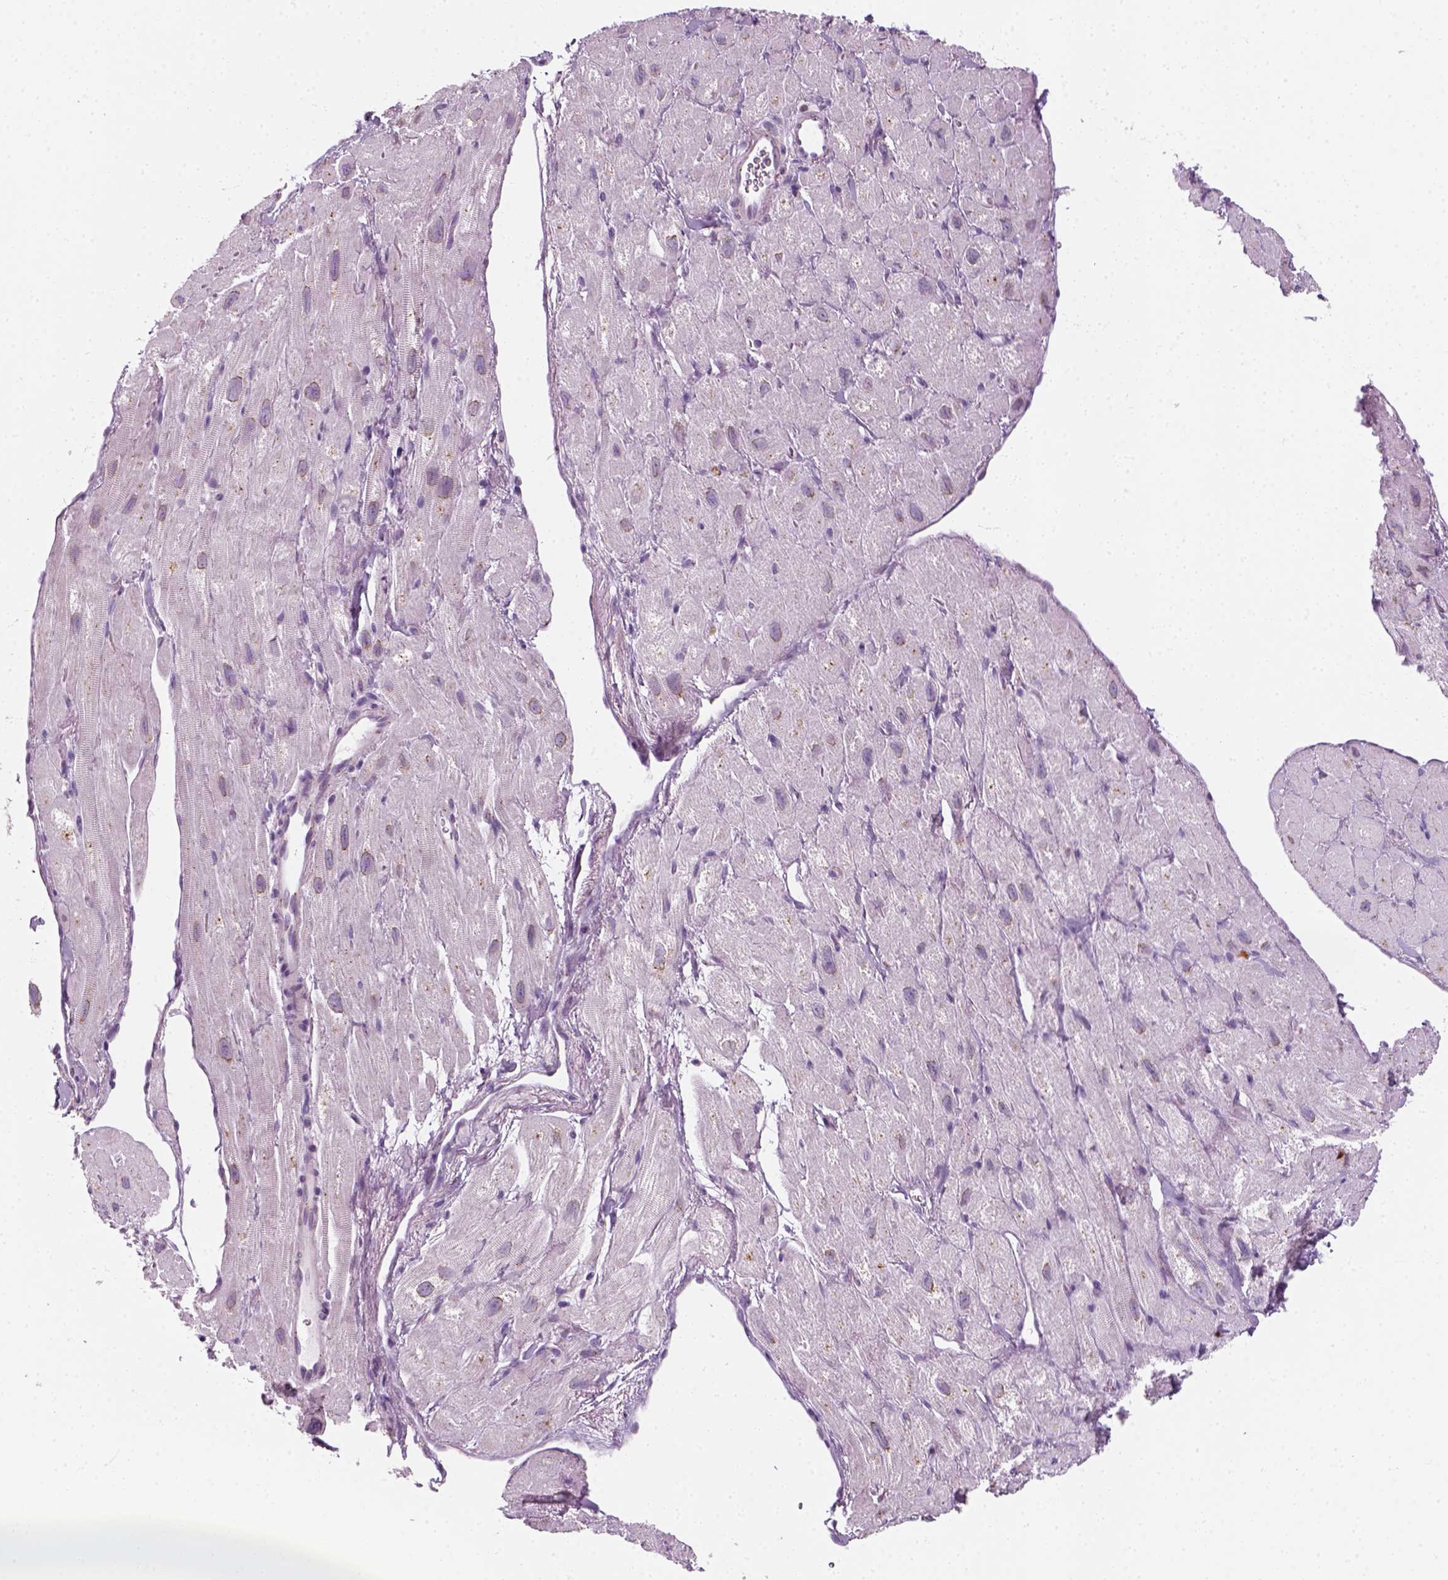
{"staining": {"intensity": "negative", "quantity": "none", "location": "none"}, "tissue": "heart muscle", "cell_type": "Cardiomyocytes", "image_type": "normal", "snomed": [{"axis": "morphology", "description": "Normal tissue, NOS"}, {"axis": "topography", "description": "Heart"}], "caption": "DAB immunohistochemical staining of unremarkable heart muscle reveals no significant positivity in cardiomyocytes.", "gene": "IL4", "patient": {"sex": "female", "age": 62}}